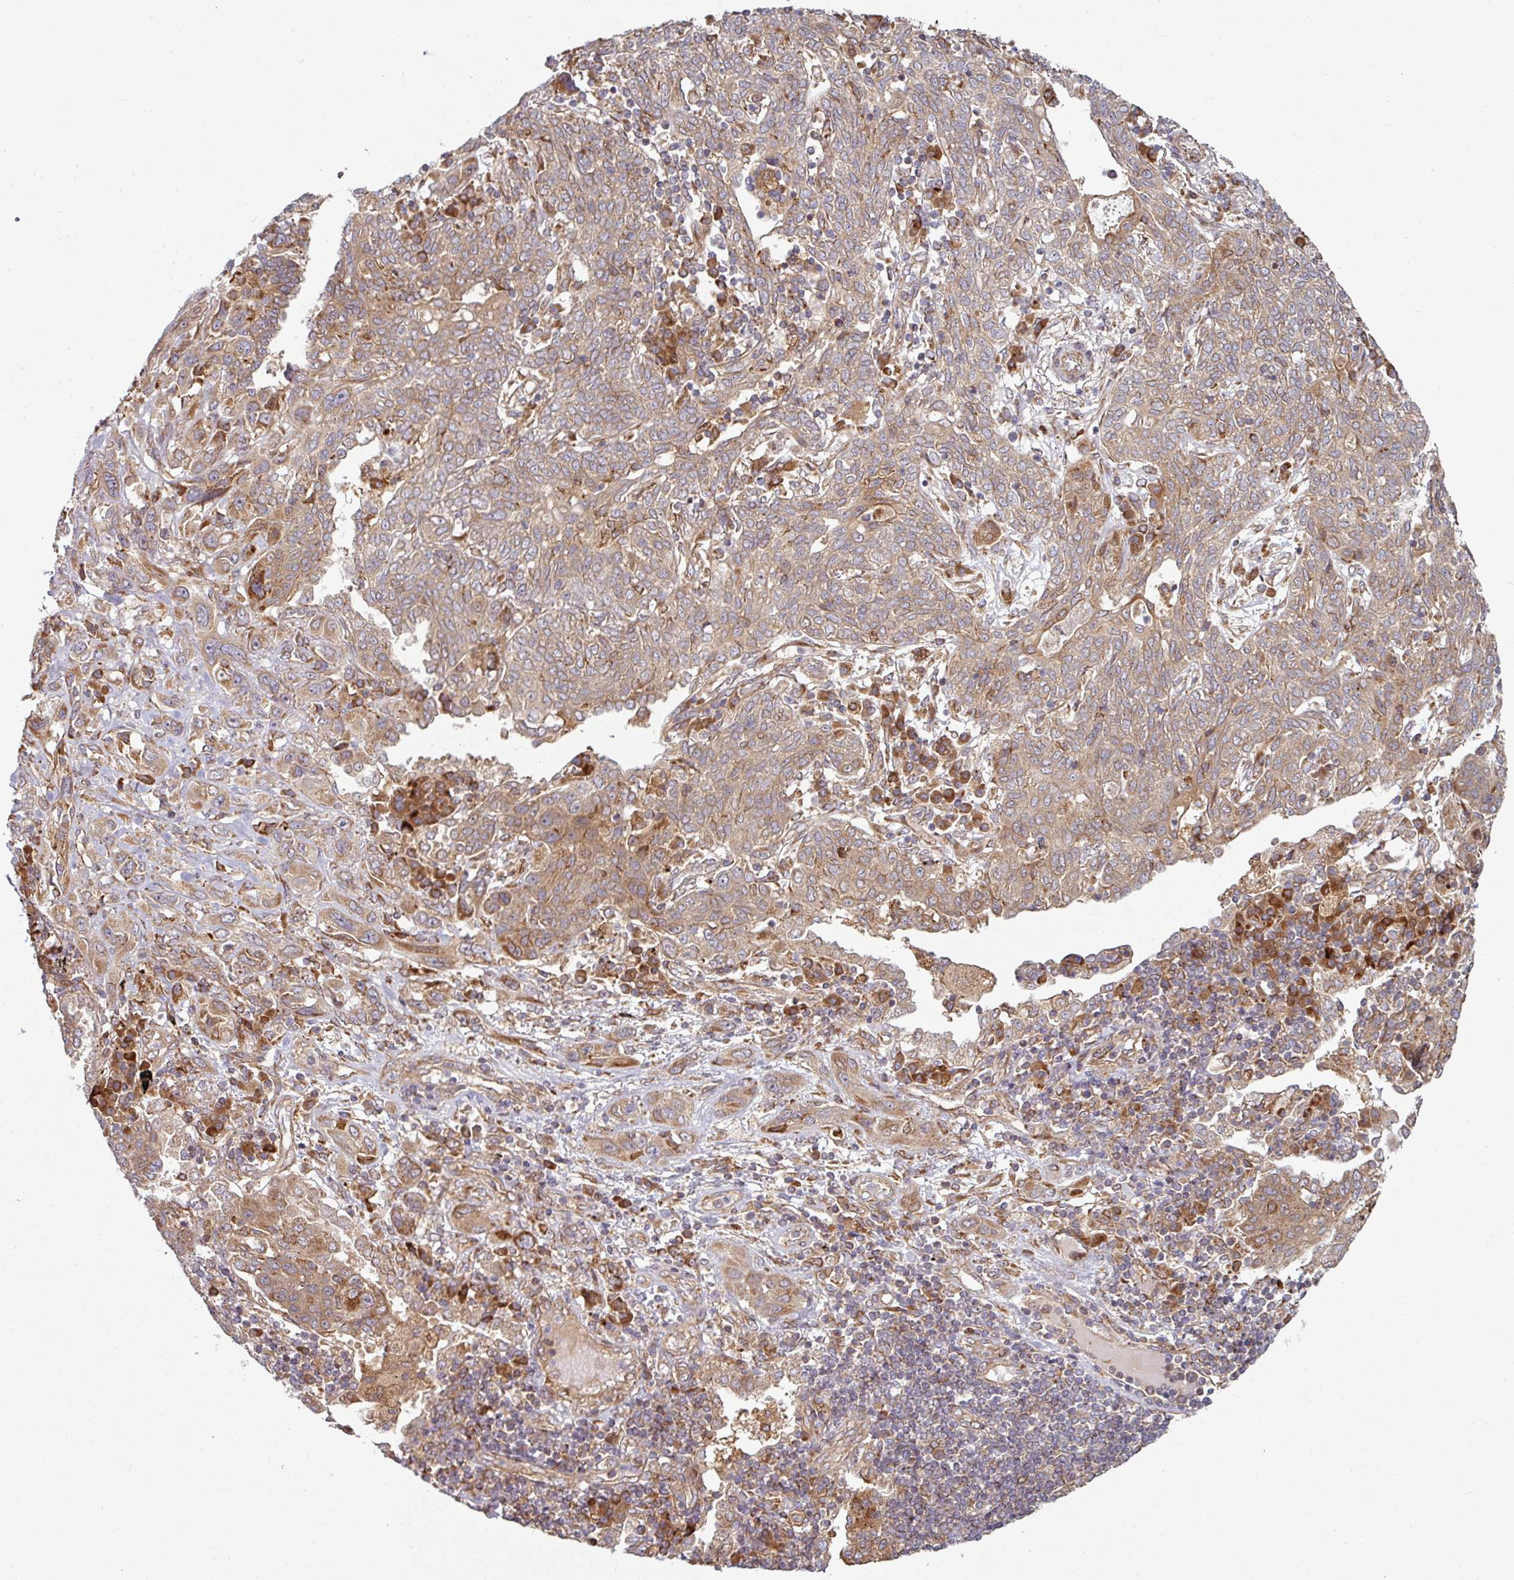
{"staining": {"intensity": "moderate", "quantity": ">75%", "location": "cytoplasmic/membranous"}, "tissue": "lung cancer", "cell_type": "Tumor cells", "image_type": "cancer", "snomed": [{"axis": "morphology", "description": "Squamous cell carcinoma, NOS"}, {"axis": "topography", "description": "Lung"}], "caption": "This is an image of immunohistochemistry staining of lung squamous cell carcinoma, which shows moderate expression in the cytoplasmic/membranous of tumor cells.", "gene": "RAB5A", "patient": {"sex": "female", "age": 70}}